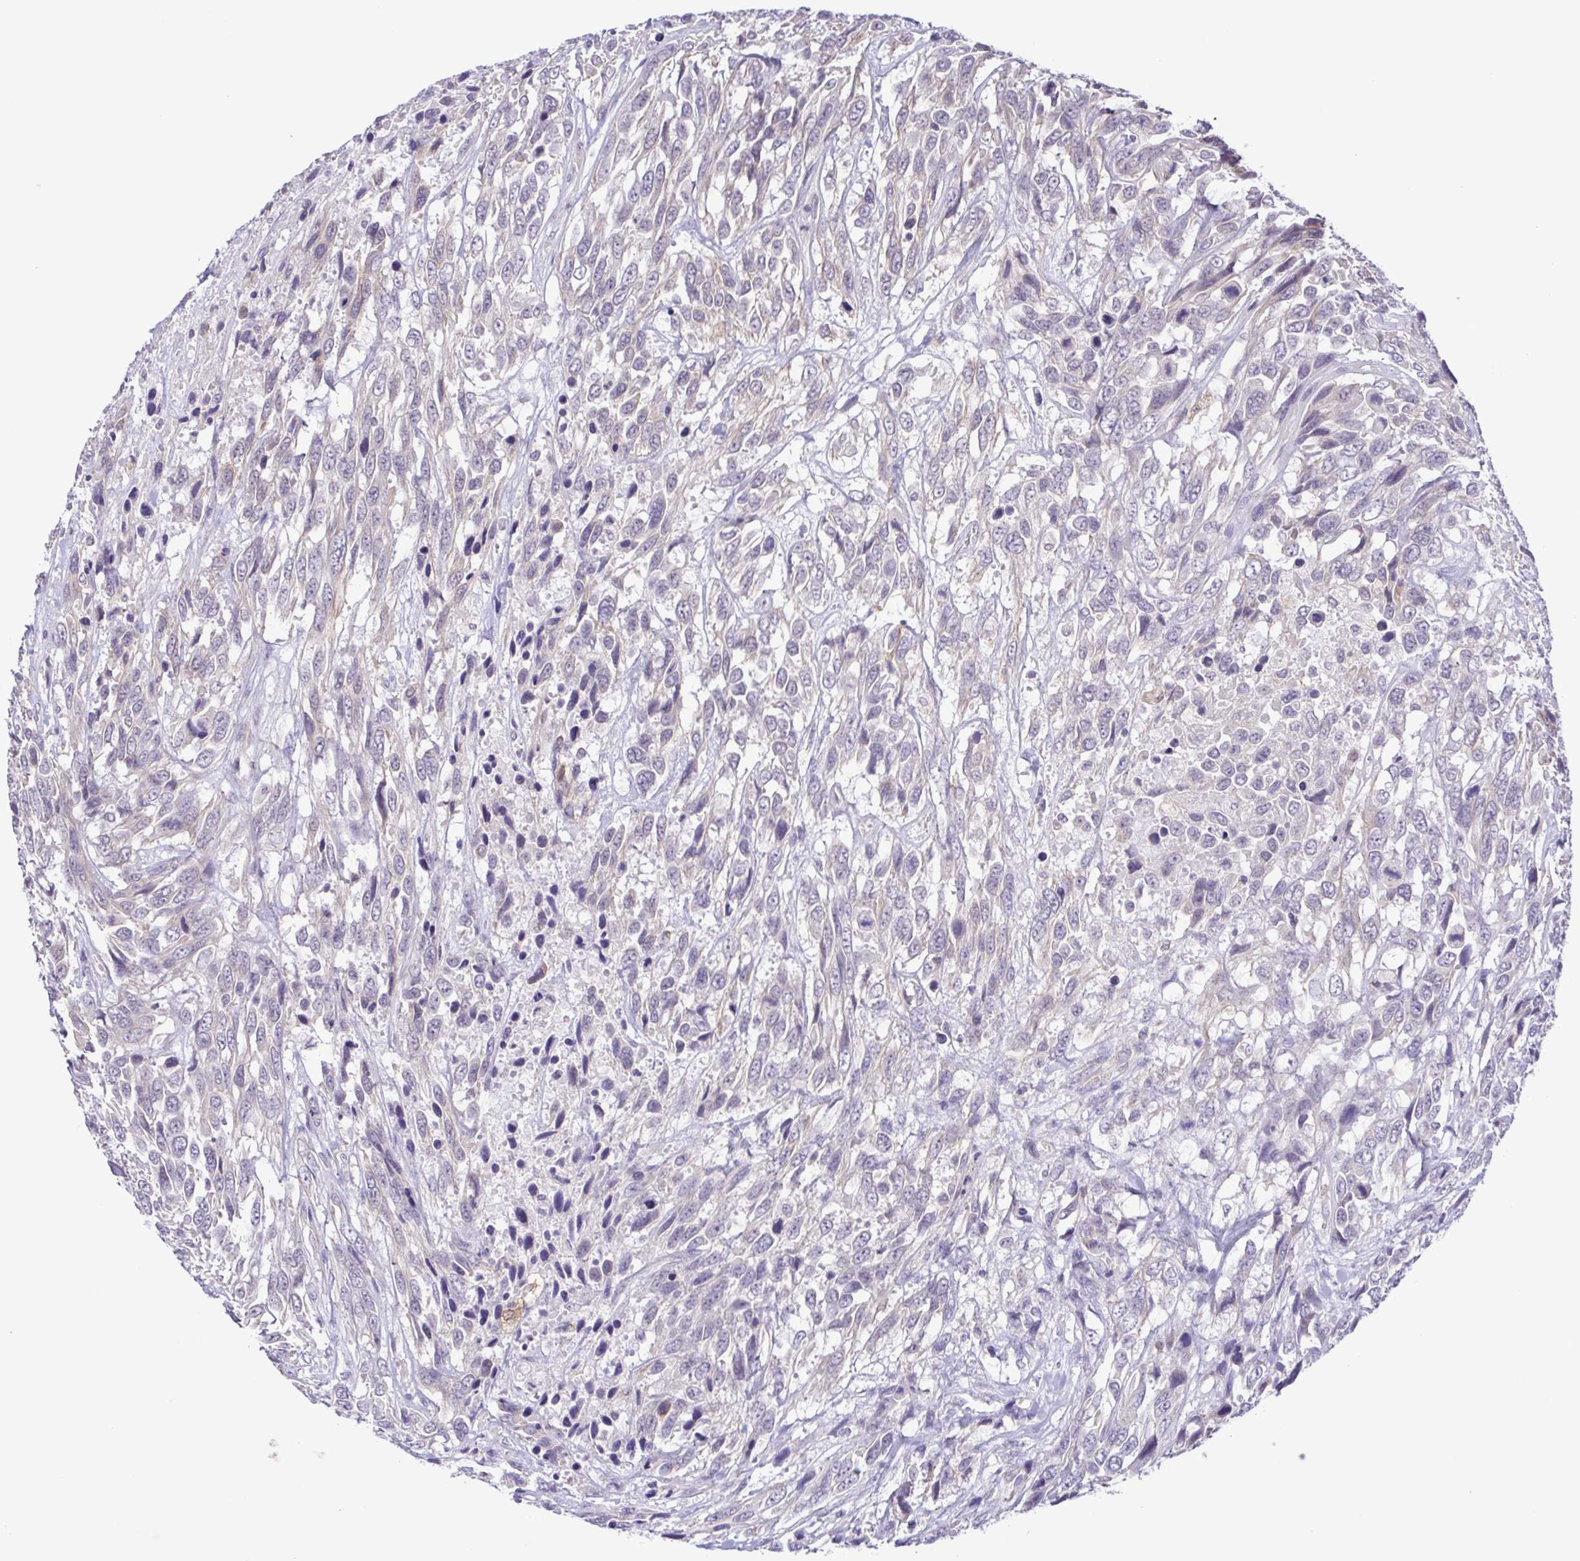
{"staining": {"intensity": "negative", "quantity": "none", "location": "none"}, "tissue": "urothelial cancer", "cell_type": "Tumor cells", "image_type": "cancer", "snomed": [{"axis": "morphology", "description": "Urothelial carcinoma, High grade"}, {"axis": "topography", "description": "Urinary bladder"}], "caption": "IHC of high-grade urothelial carcinoma demonstrates no positivity in tumor cells. The staining is performed using DAB brown chromogen with nuclei counter-stained in using hematoxylin.", "gene": "IL1RN", "patient": {"sex": "female", "age": 70}}